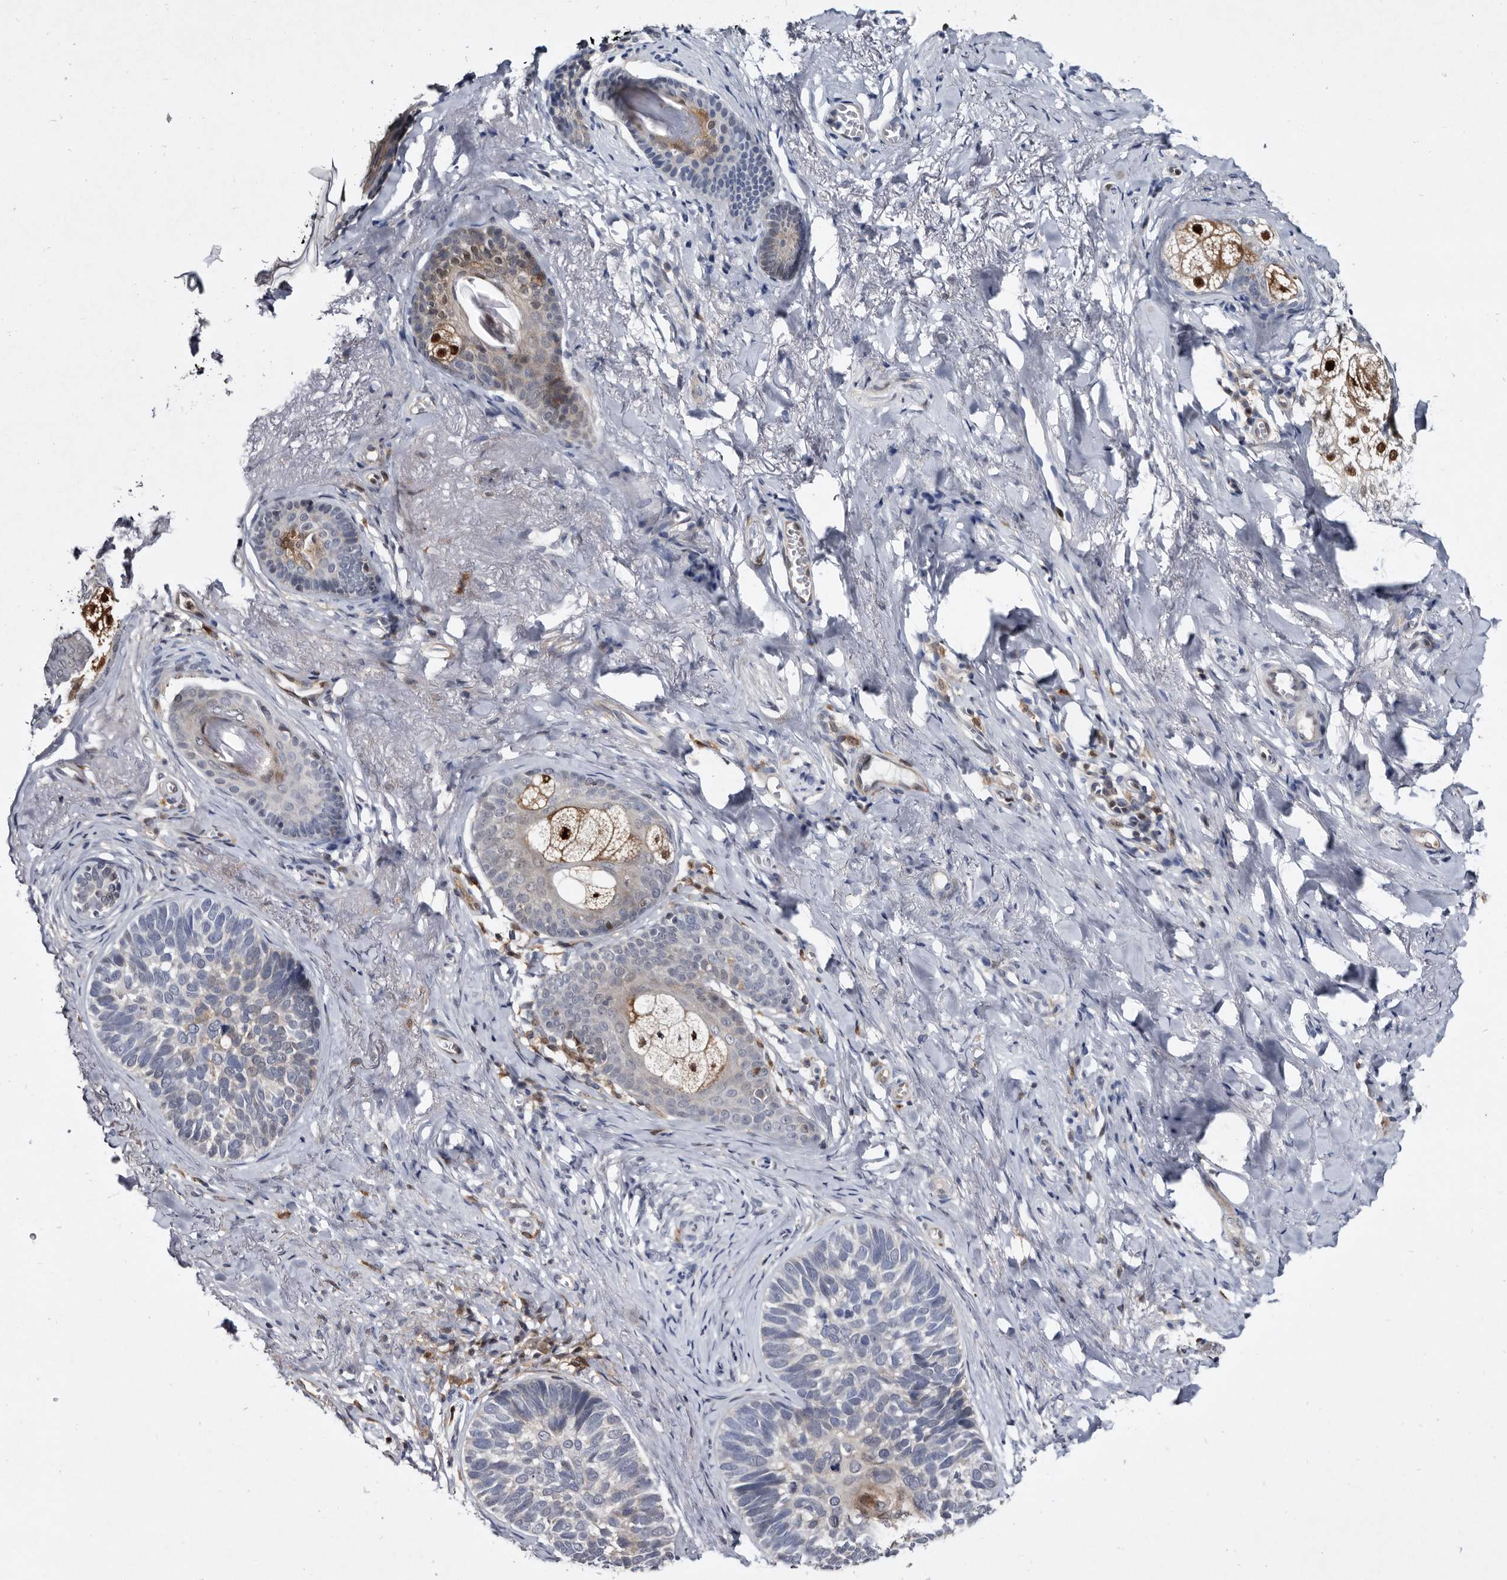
{"staining": {"intensity": "negative", "quantity": "none", "location": "none"}, "tissue": "skin cancer", "cell_type": "Tumor cells", "image_type": "cancer", "snomed": [{"axis": "morphology", "description": "Basal cell carcinoma"}, {"axis": "topography", "description": "Skin"}], "caption": "This is a image of immunohistochemistry staining of skin cancer, which shows no positivity in tumor cells.", "gene": "SERPINB8", "patient": {"sex": "male", "age": 62}}